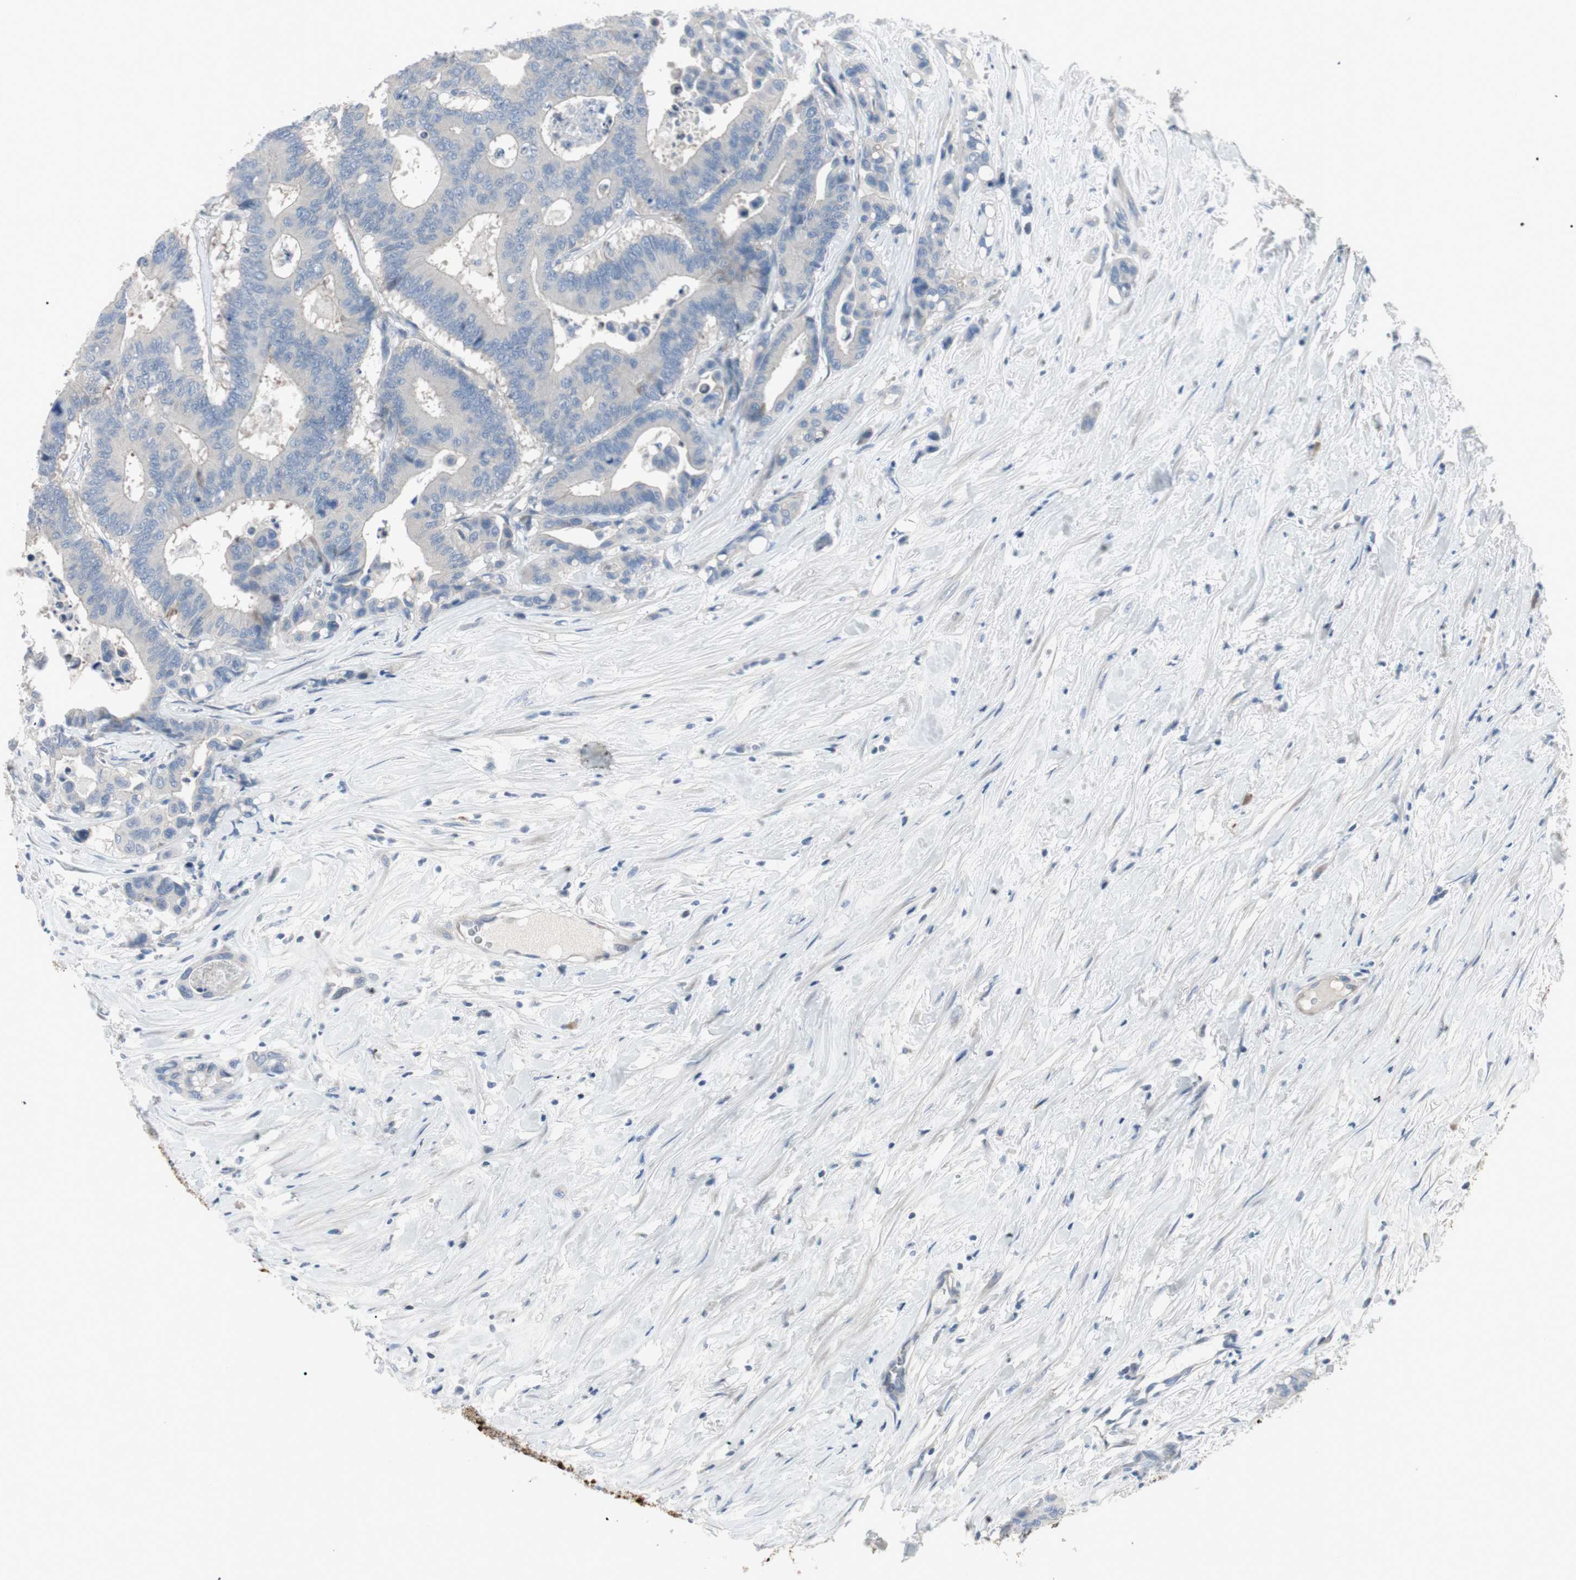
{"staining": {"intensity": "negative", "quantity": "none", "location": "none"}, "tissue": "colorectal cancer", "cell_type": "Tumor cells", "image_type": "cancer", "snomed": [{"axis": "morphology", "description": "Normal tissue, NOS"}, {"axis": "morphology", "description": "Adenocarcinoma, NOS"}, {"axis": "topography", "description": "Colon"}], "caption": "Immunohistochemistry micrograph of neoplastic tissue: colorectal cancer (adenocarcinoma) stained with DAB (3,3'-diaminobenzidine) shows no significant protein expression in tumor cells.", "gene": "PIGR", "patient": {"sex": "male", "age": 82}}